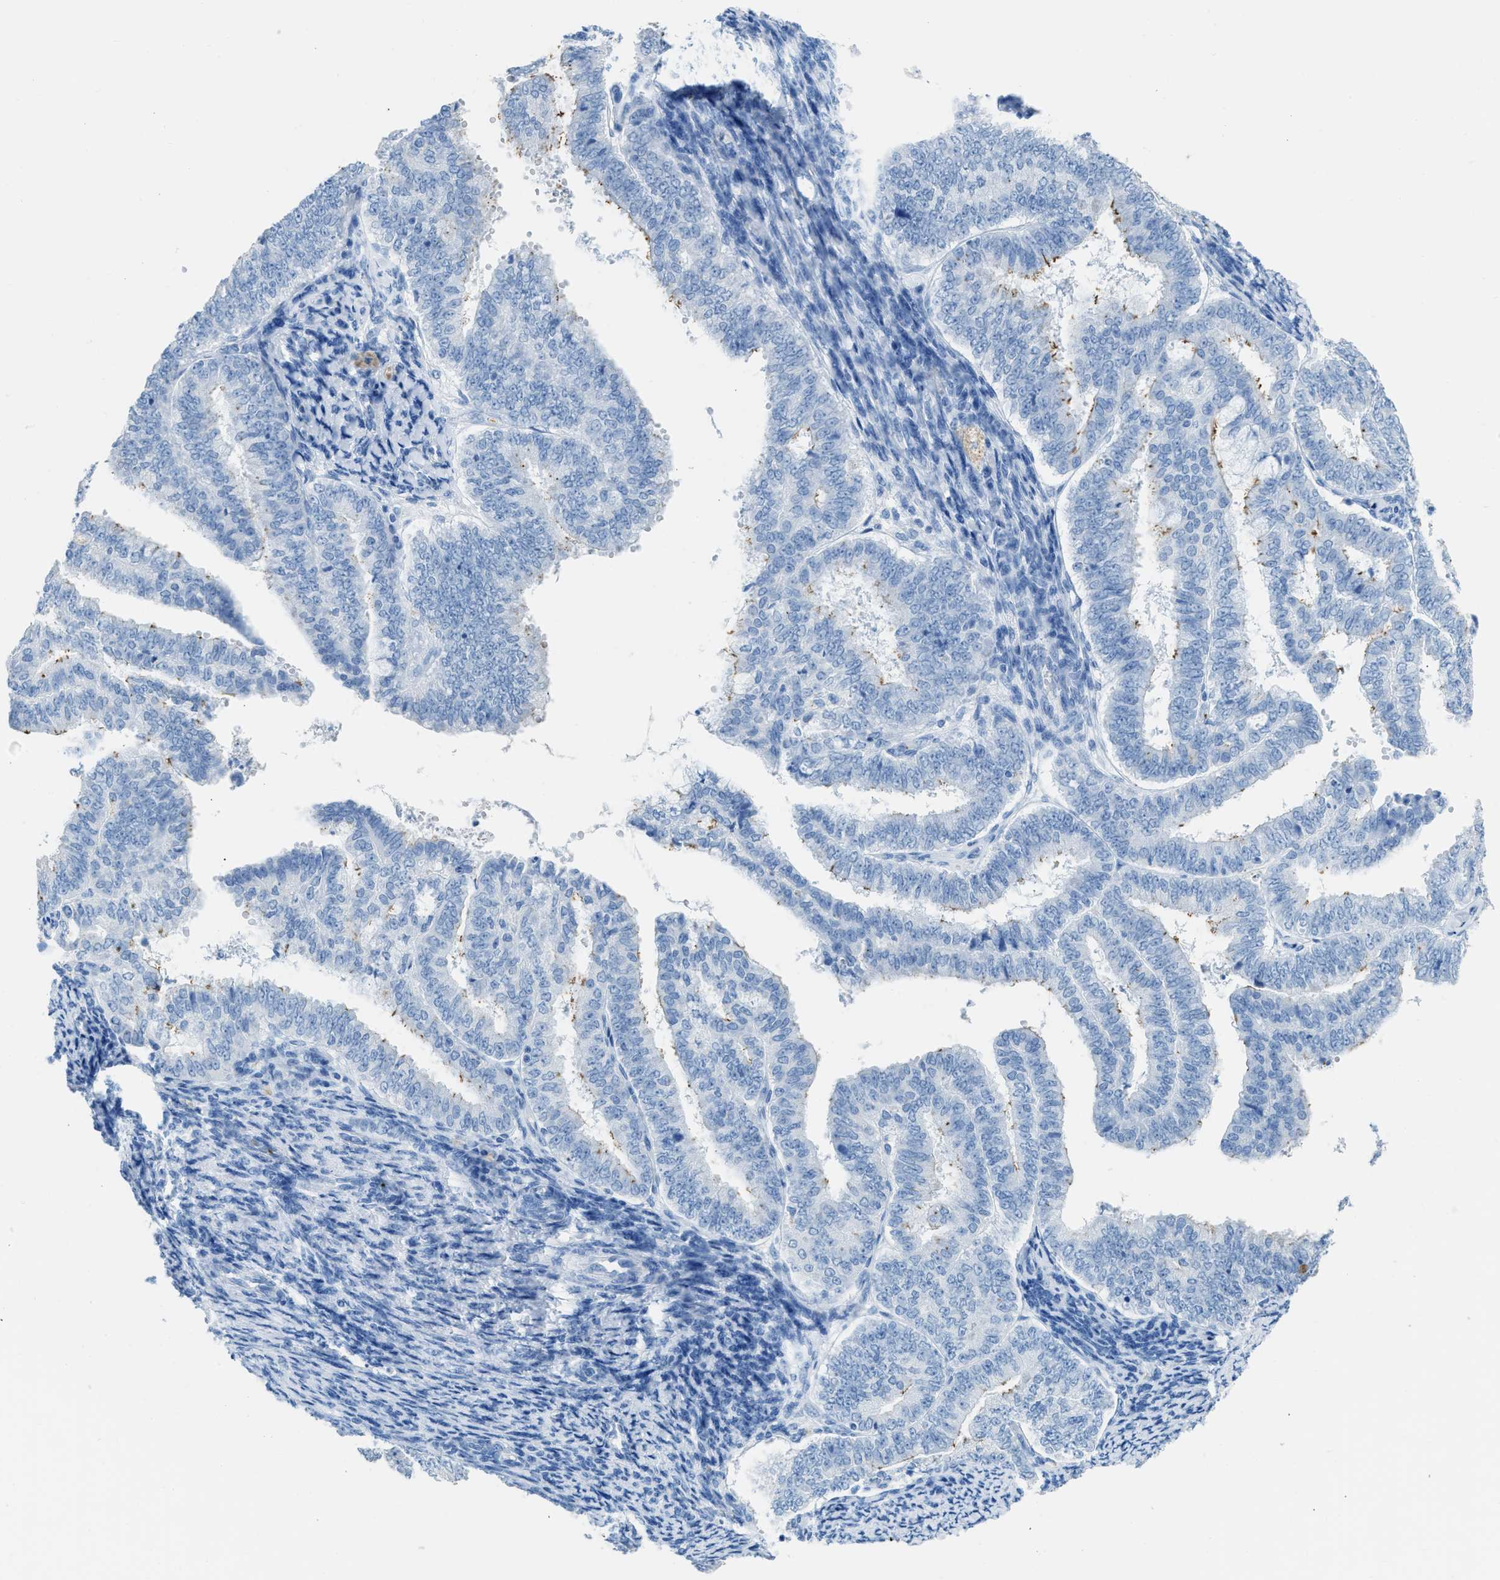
{"staining": {"intensity": "moderate", "quantity": "<25%", "location": "cytoplasmic/membranous"}, "tissue": "endometrial cancer", "cell_type": "Tumor cells", "image_type": "cancer", "snomed": [{"axis": "morphology", "description": "Adenocarcinoma, NOS"}, {"axis": "topography", "description": "Endometrium"}], "caption": "DAB (3,3'-diaminobenzidine) immunohistochemical staining of adenocarcinoma (endometrial) exhibits moderate cytoplasmic/membranous protein positivity in approximately <25% of tumor cells.", "gene": "FAIM2", "patient": {"sex": "female", "age": 63}}